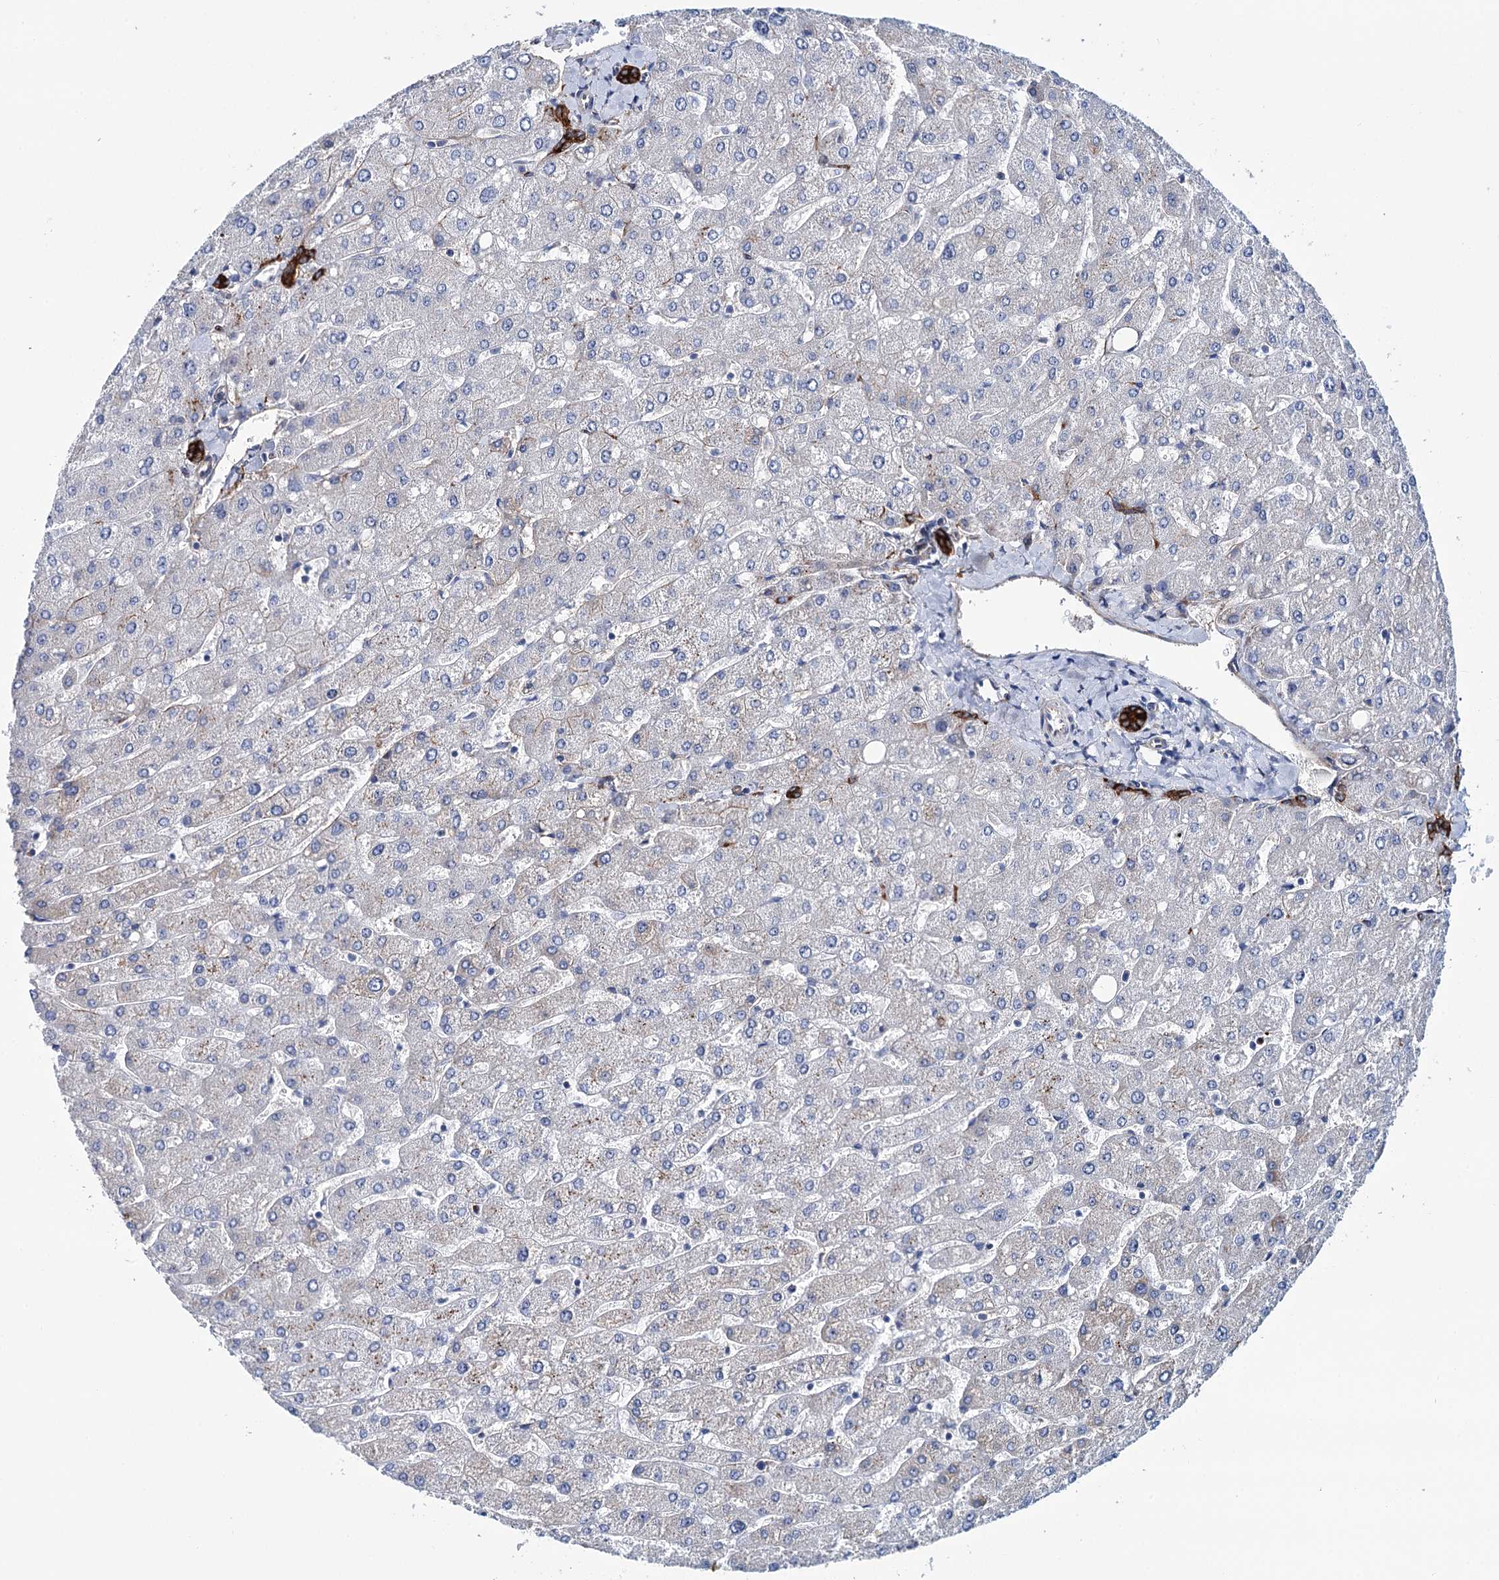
{"staining": {"intensity": "strong", "quantity": ">75%", "location": "cytoplasmic/membranous"}, "tissue": "liver", "cell_type": "Cholangiocytes", "image_type": "normal", "snomed": [{"axis": "morphology", "description": "Normal tissue, NOS"}, {"axis": "topography", "description": "Liver"}], "caption": "Protein expression analysis of unremarkable liver demonstrates strong cytoplasmic/membranous positivity in approximately >75% of cholangiocytes.", "gene": "PTDSS2", "patient": {"sex": "male", "age": 55}}